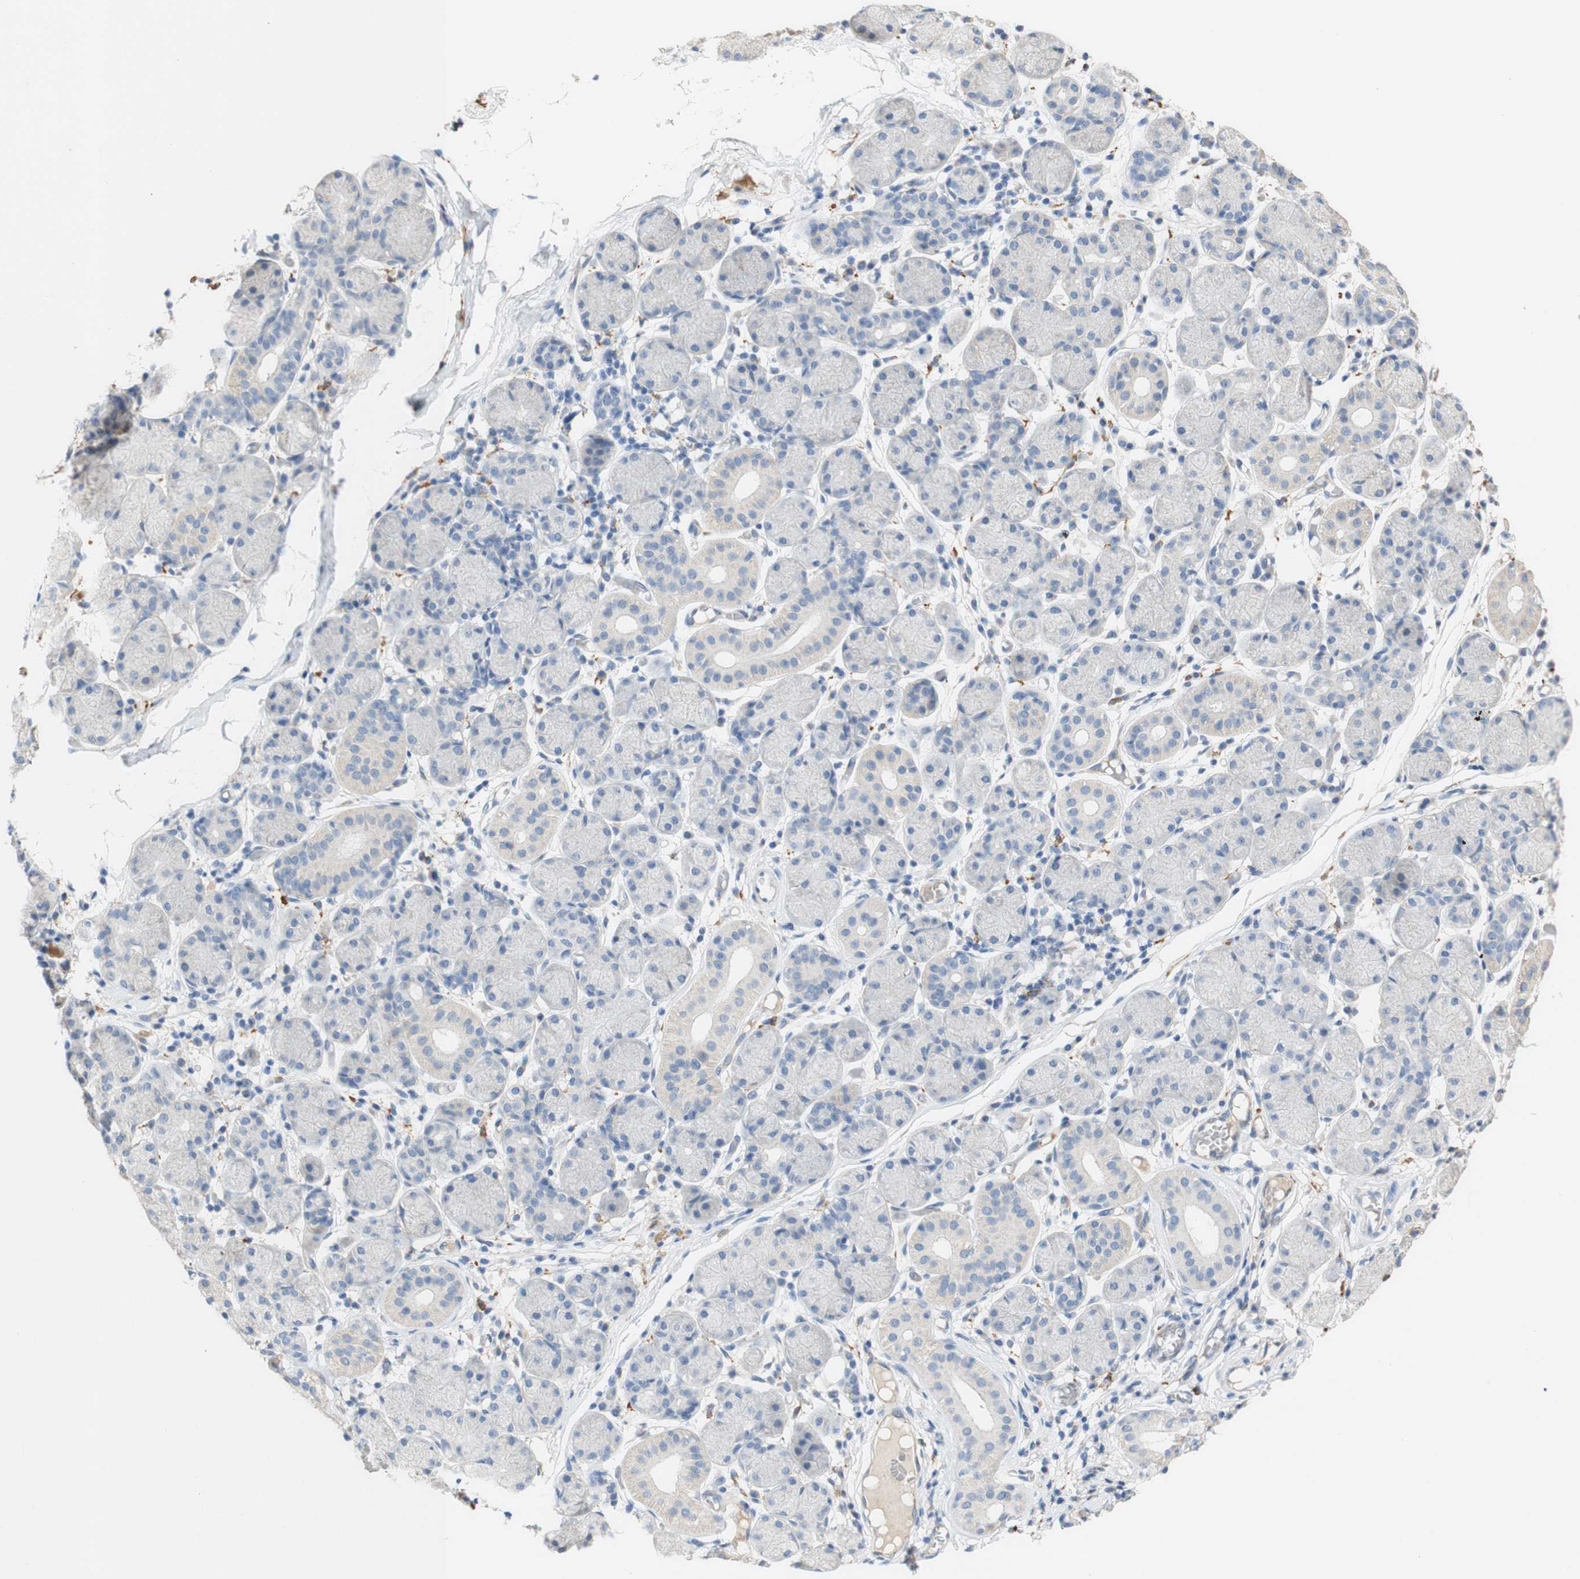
{"staining": {"intensity": "weak", "quantity": "<25%", "location": "cytoplasmic/membranous"}, "tissue": "salivary gland", "cell_type": "Glandular cells", "image_type": "normal", "snomed": [{"axis": "morphology", "description": "Normal tissue, NOS"}, {"axis": "topography", "description": "Salivary gland"}], "caption": "A high-resolution micrograph shows immunohistochemistry staining of unremarkable salivary gland, which reveals no significant expression in glandular cells.", "gene": "FCGRT", "patient": {"sex": "female", "age": 24}}